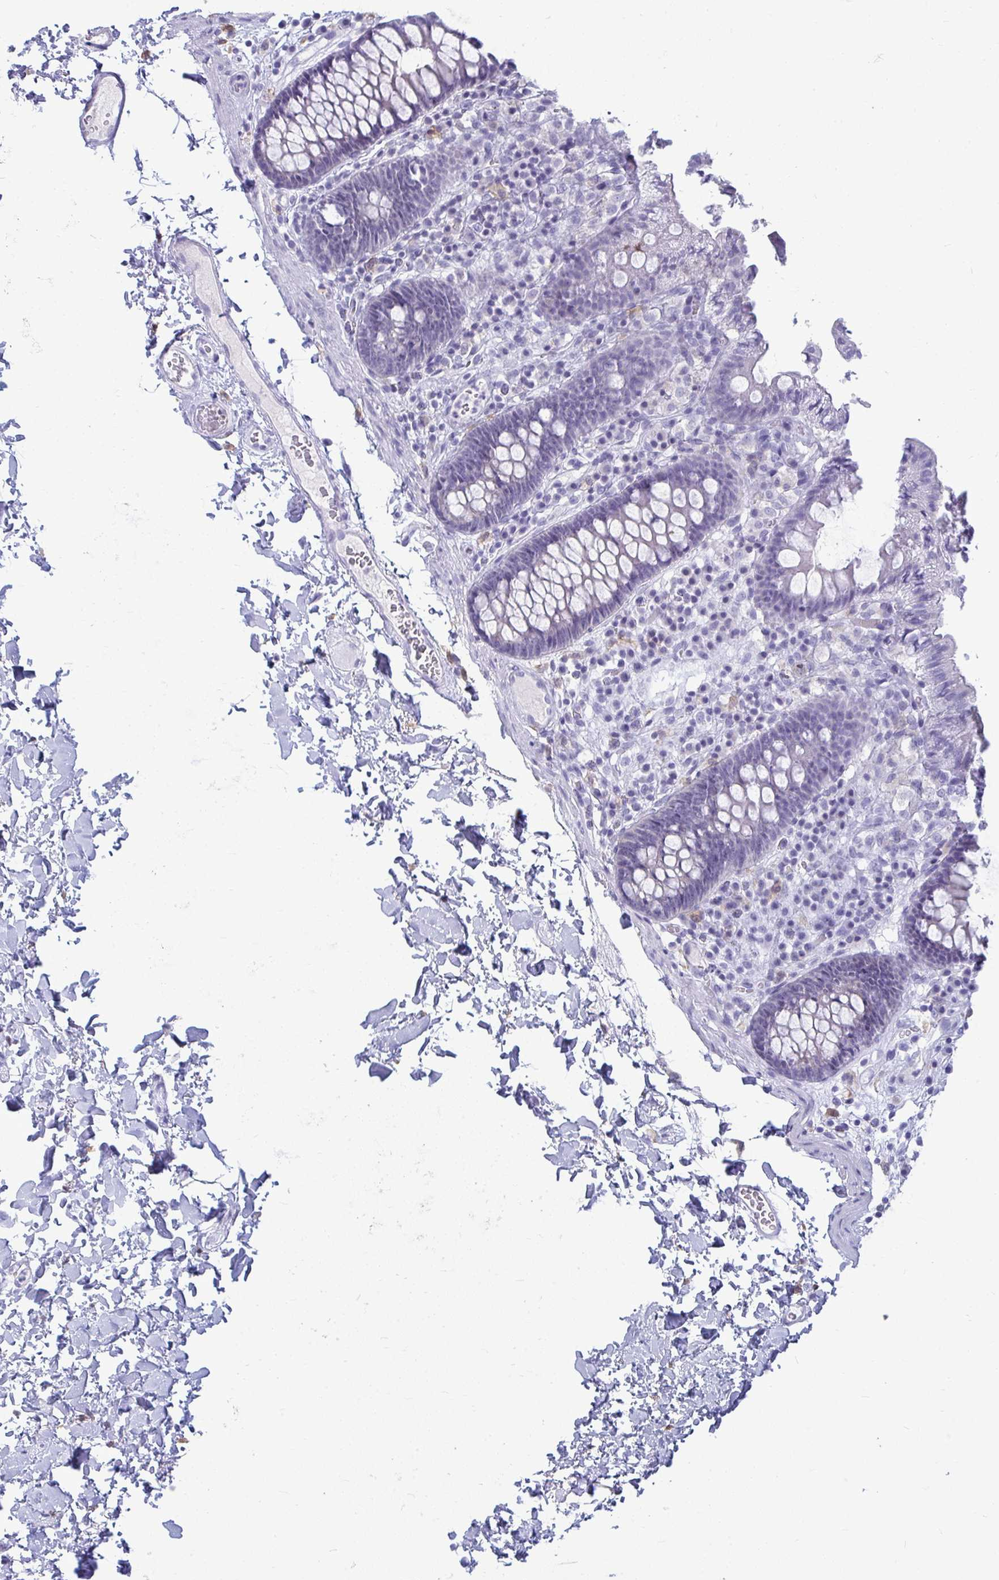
{"staining": {"intensity": "negative", "quantity": "none", "location": "none"}, "tissue": "colon", "cell_type": "Endothelial cells", "image_type": "normal", "snomed": [{"axis": "morphology", "description": "Normal tissue, NOS"}, {"axis": "topography", "description": "Colon"}, {"axis": "topography", "description": "Peripheral nerve tissue"}], "caption": "IHC image of benign colon stained for a protein (brown), which reveals no expression in endothelial cells.", "gene": "ANKRD60", "patient": {"sex": "male", "age": 84}}